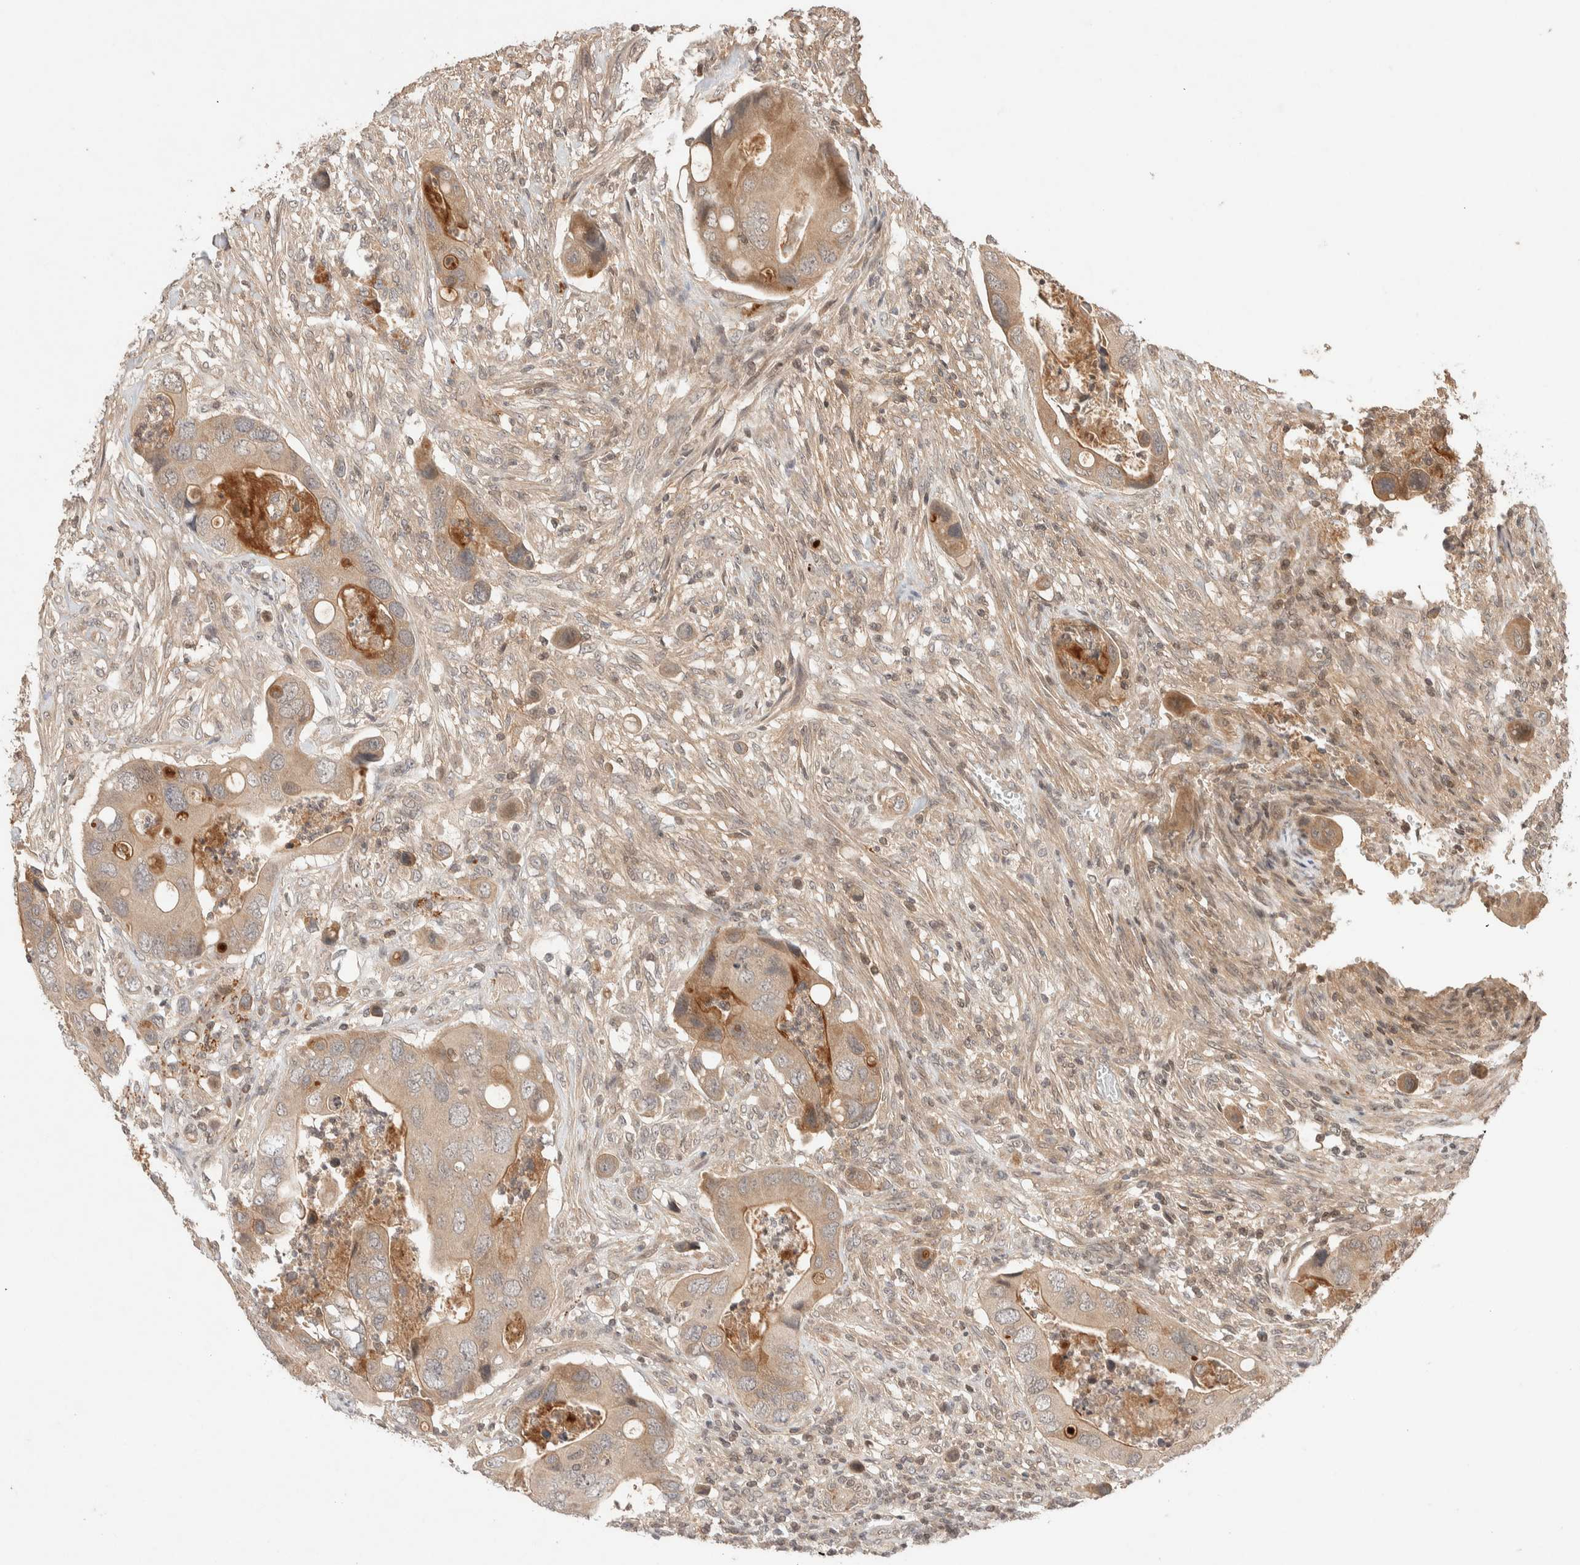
{"staining": {"intensity": "weak", "quantity": ">75%", "location": "cytoplasmic/membranous"}, "tissue": "colorectal cancer", "cell_type": "Tumor cells", "image_type": "cancer", "snomed": [{"axis": "morphology", "description": "Adenocarcinoma, NOS"}, {"axis": "topography", "description": "Rectum"}], "caption": "Protein expression analysis of human colorectal cancer (adenocarcinoma) reveals weak cytoplasmic/membranous expression in about >75% of tumor cells. The protein of interest is stained brown, and the nuclei are stained in blue (DAB IHC with brightfield microscopy, high magnification).", "gene": "THRA", "patient": {"sex": "female", "age": 57}}